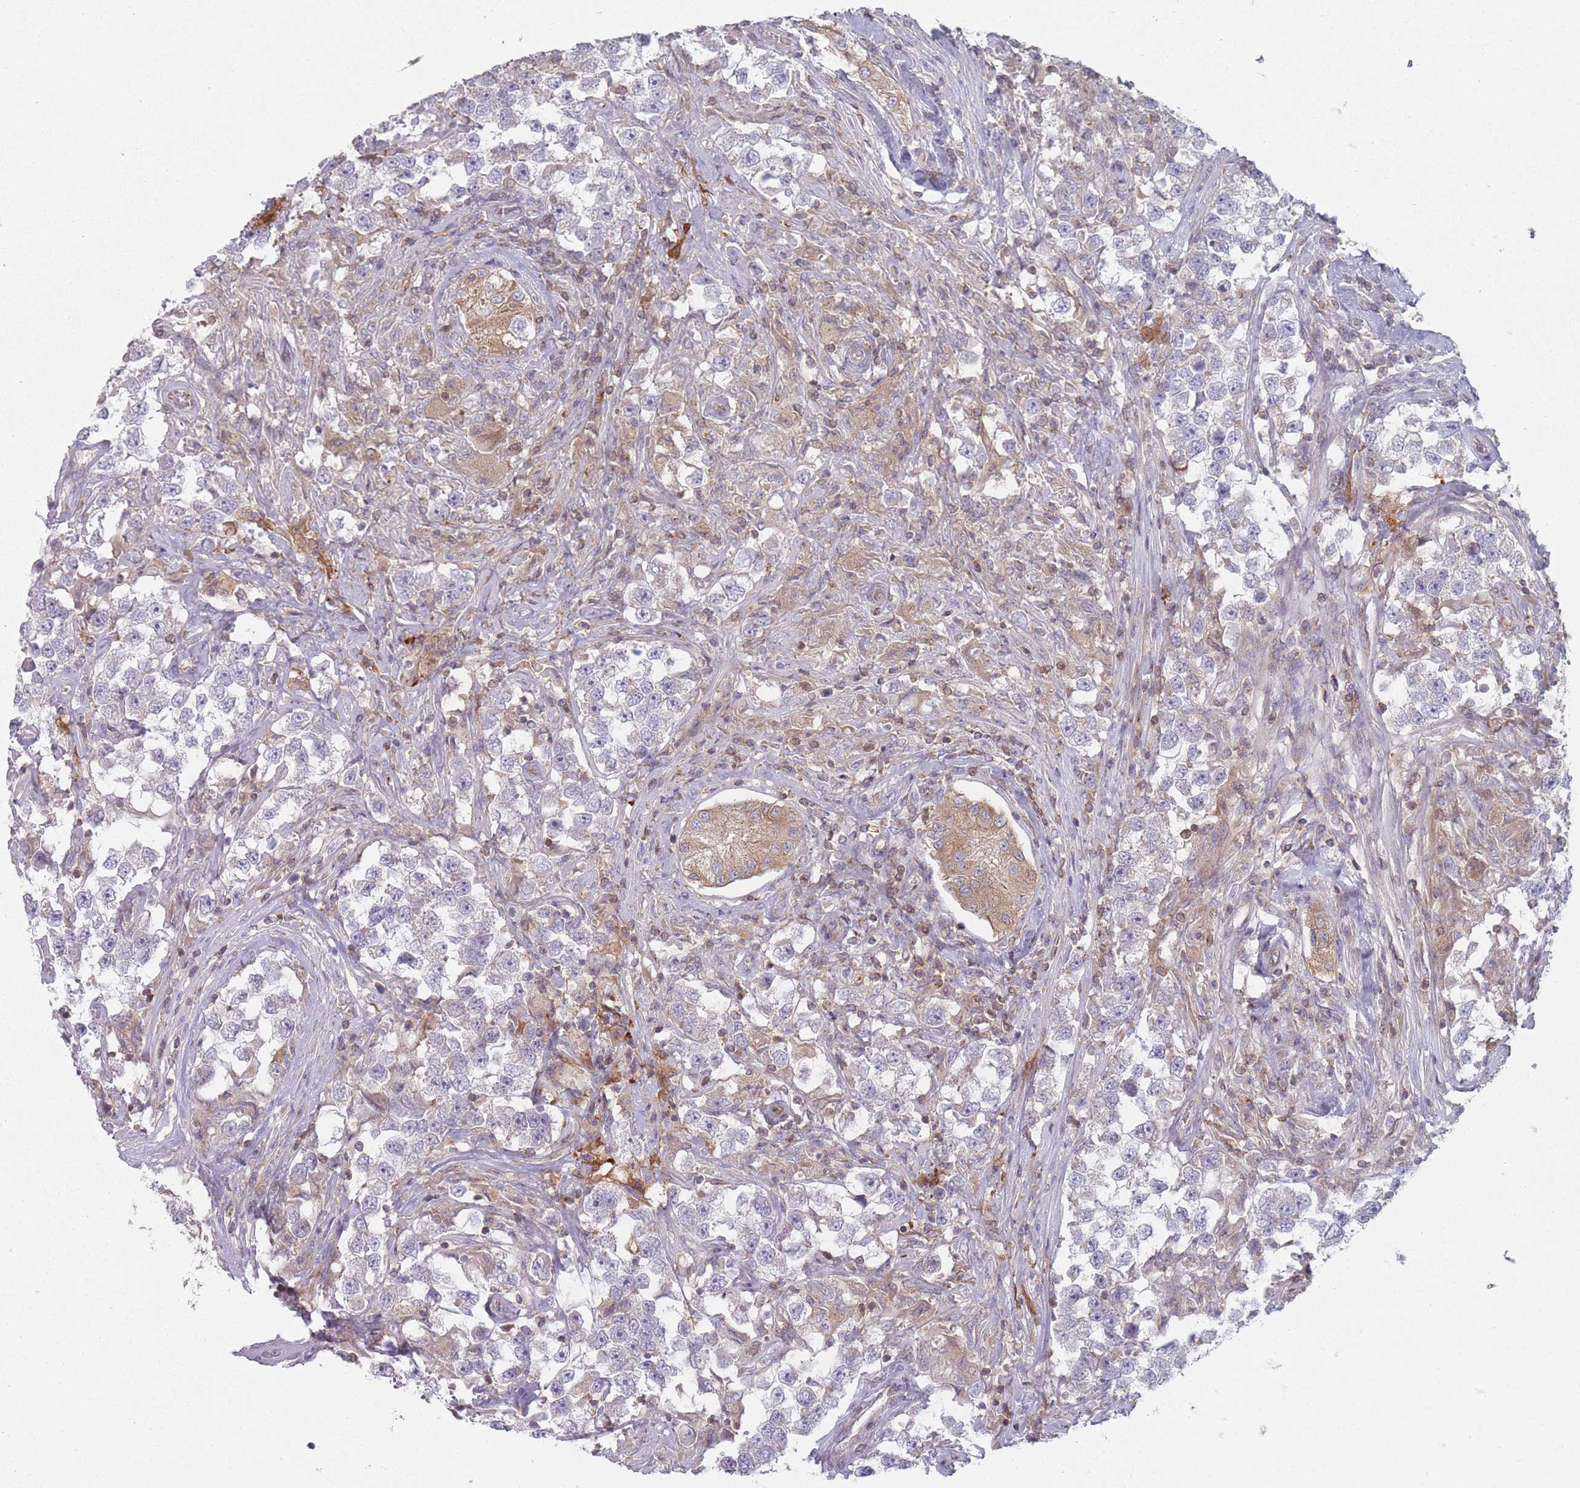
{"staining": {"intensity": "moderate", "quantity": "25%-75%", "location": "cytoplasmic/membranous"}, "tissue": "testis cancer", "cell_type": "Tumor cells", "image_type": "cancer", "snomed": [{"axis": "morphology", "description": "Seminoma, NOS"}, {"axis": "topography", "description": "Testis"}], "caption": "IHC (DAB) staining of human testis cancer exhibits moderate cytoplasmic/membranous protein positivity in approximately 25%-75% of tumor cells.", "gene": "HSBP1L1", "patient": {"sex": "male", "age": 46}}